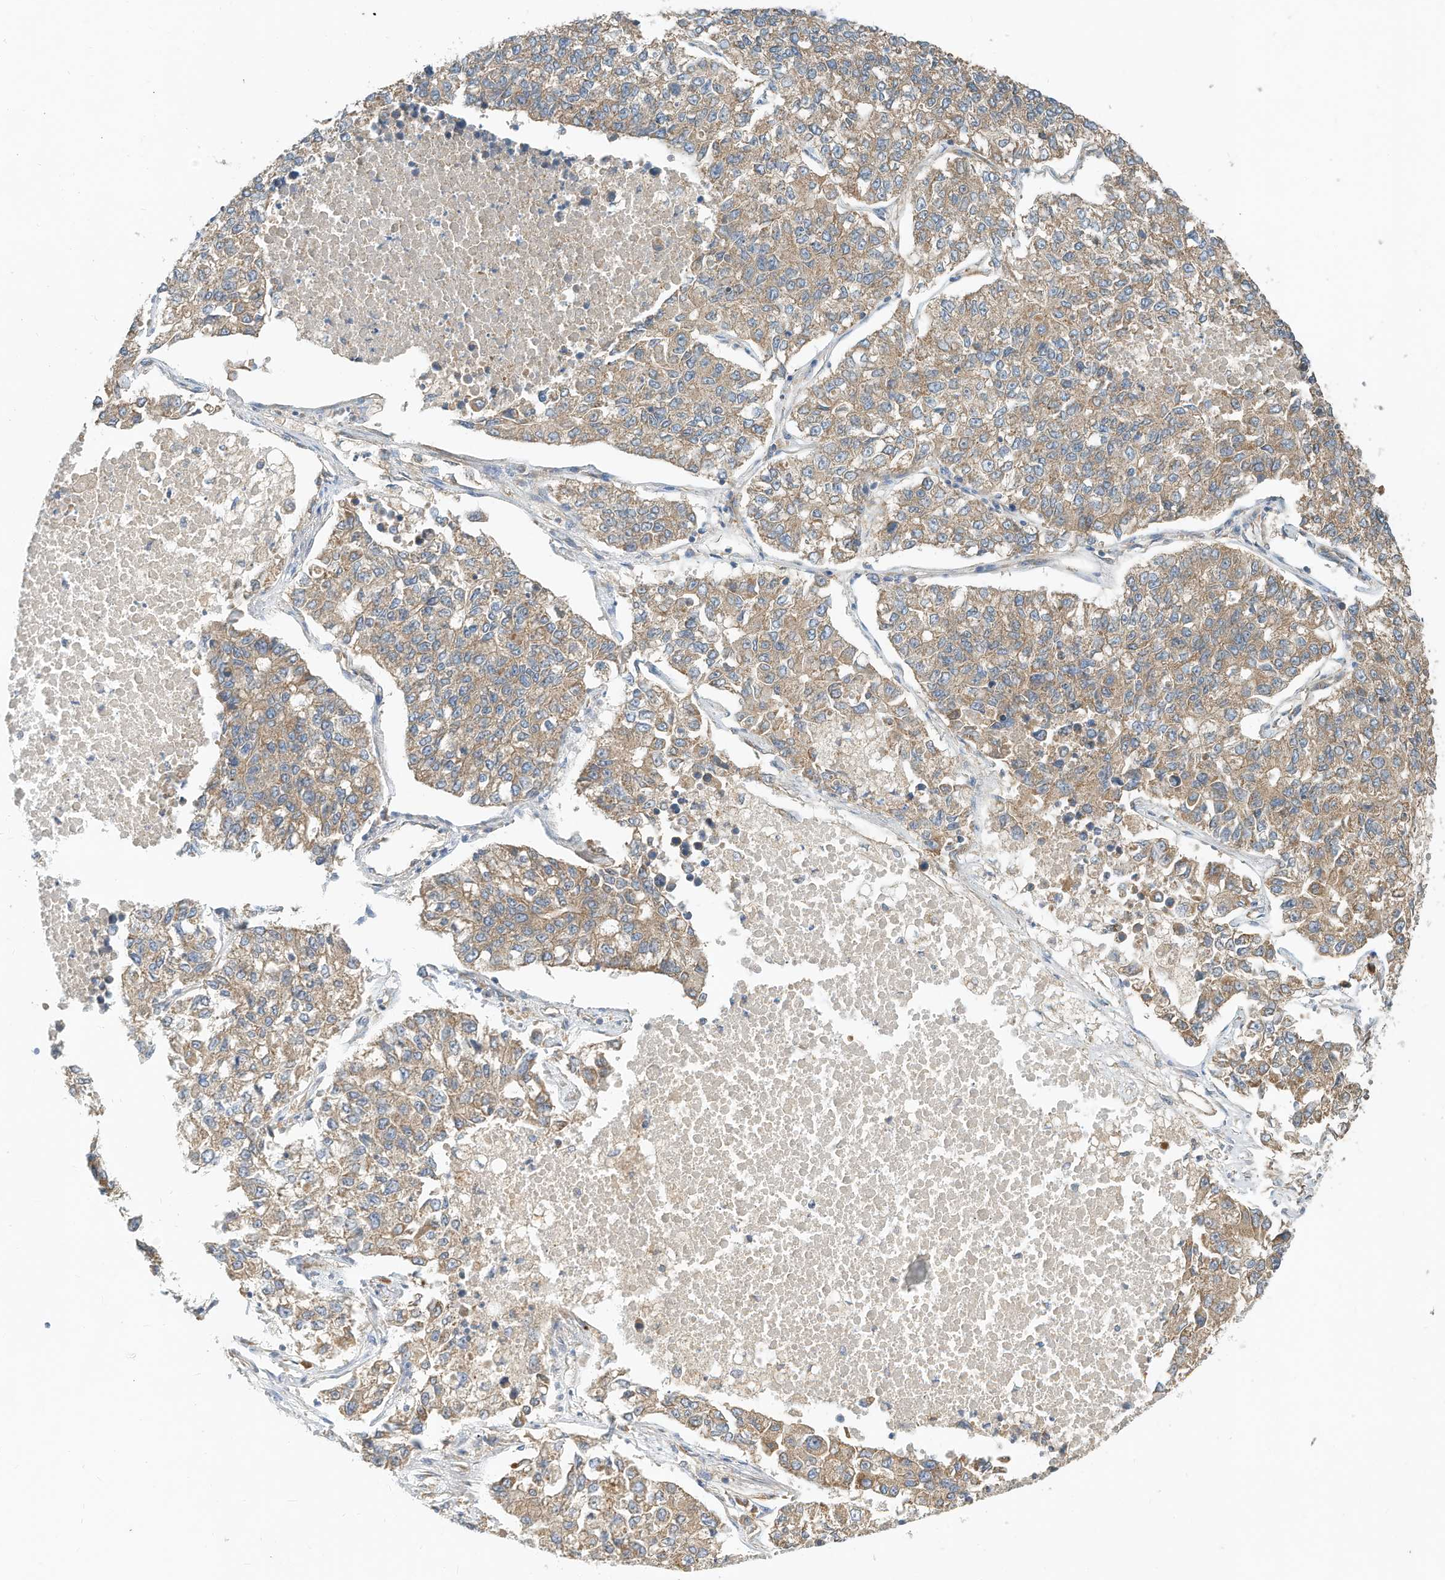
{"staining": {"intensity": "moderate", "quantity": ">75%", "location": "cytoplasmic/membranous"}, "tissue": "lung cancer", "cell_type": "Tumor cells", "image_type": "cancer", "snomed": [{"axis": "morphology", "description": "Adenocarcinoma, NOS"}, {"axis": "topography", "description": "Lung"}], "caption": "This image exhibits IHC staining of human adenocarcinoma (lung), with medium moderate cytoplasmic/membranous positivity in about >75% of tumor cells.", "gene": "CPAMD8", "patient": {"sex": "male", "age": 49}}